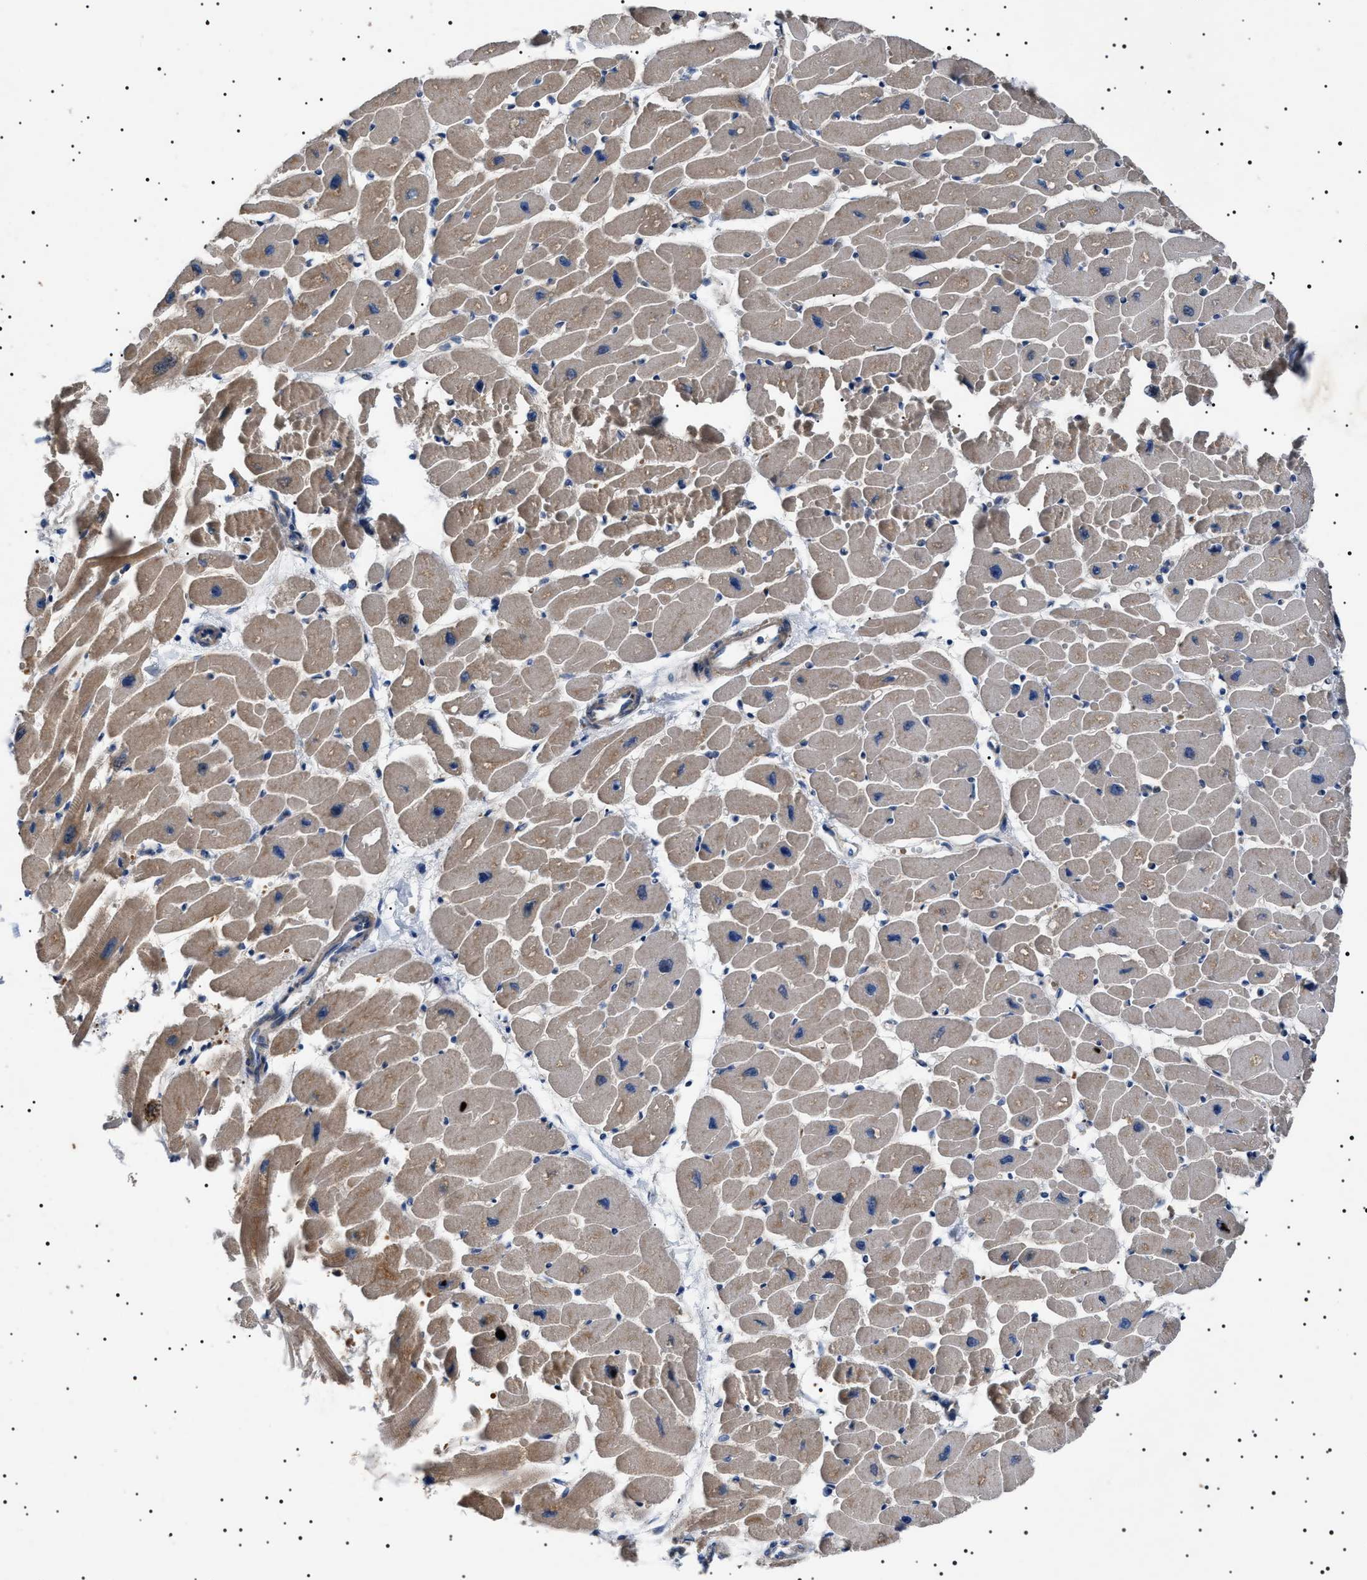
{"staining": {"intensity": "moderate", "quantity": ">75%", "location": "cytoplasmic/membranous"}, "tissue": "heart muscle", "cell_type": "Cardiomyocytes", "image_type": "normal", "snomed": [{"axis": "morphology", "description": "Normal tissue, NOS"}, {"axis": "topography", "description": "Heart"}], "caption": "Cardiomyocytes exhibit medium levels of moderate cytoplasmic/membranous positivity in approximately >75% of cells in benign human heart muscle.", "gene": "PTRH1", "patient": {"sex": "female", "age": 54}}